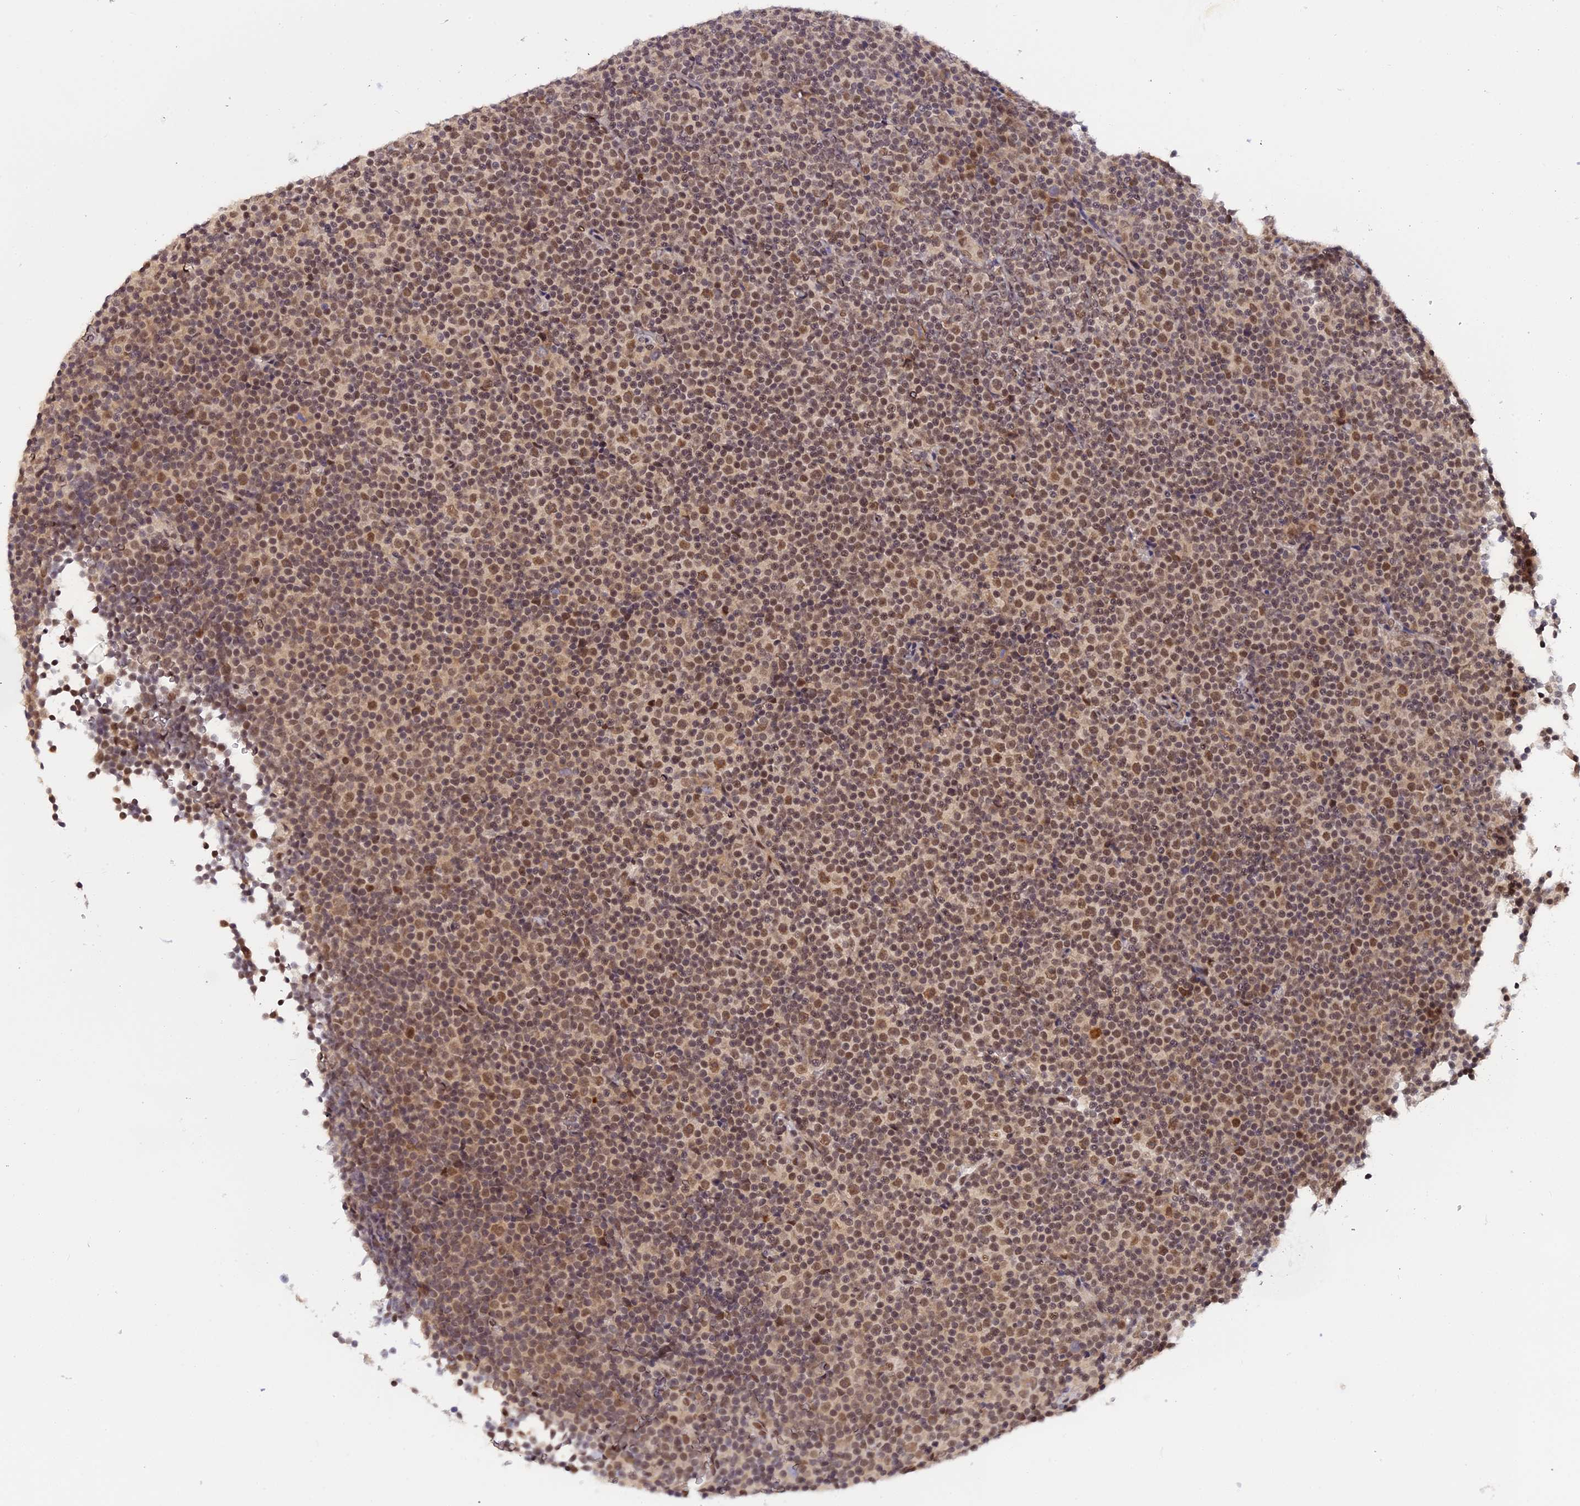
{"staining": {"intensity": "moderate", "quantity": ">75%", "location": "nuclear"}, "tissue": "lymphoma", "cell_type": "Tumor cells", "image_type": "cancer", "snomed": [{"axis": "morphology", "description": "Malignant lymphoma, non-Hodgkin's type, Low grade"}, {"axis": "topography", "description": "Lymph node"}], "caption": "Human lymphoma stained for a protein (brown) shows moderate nuclear positive positivity in about >75% of tumor cells.", "gene": "POLR2C", "patient": {"sex": "female", "age": 67}}